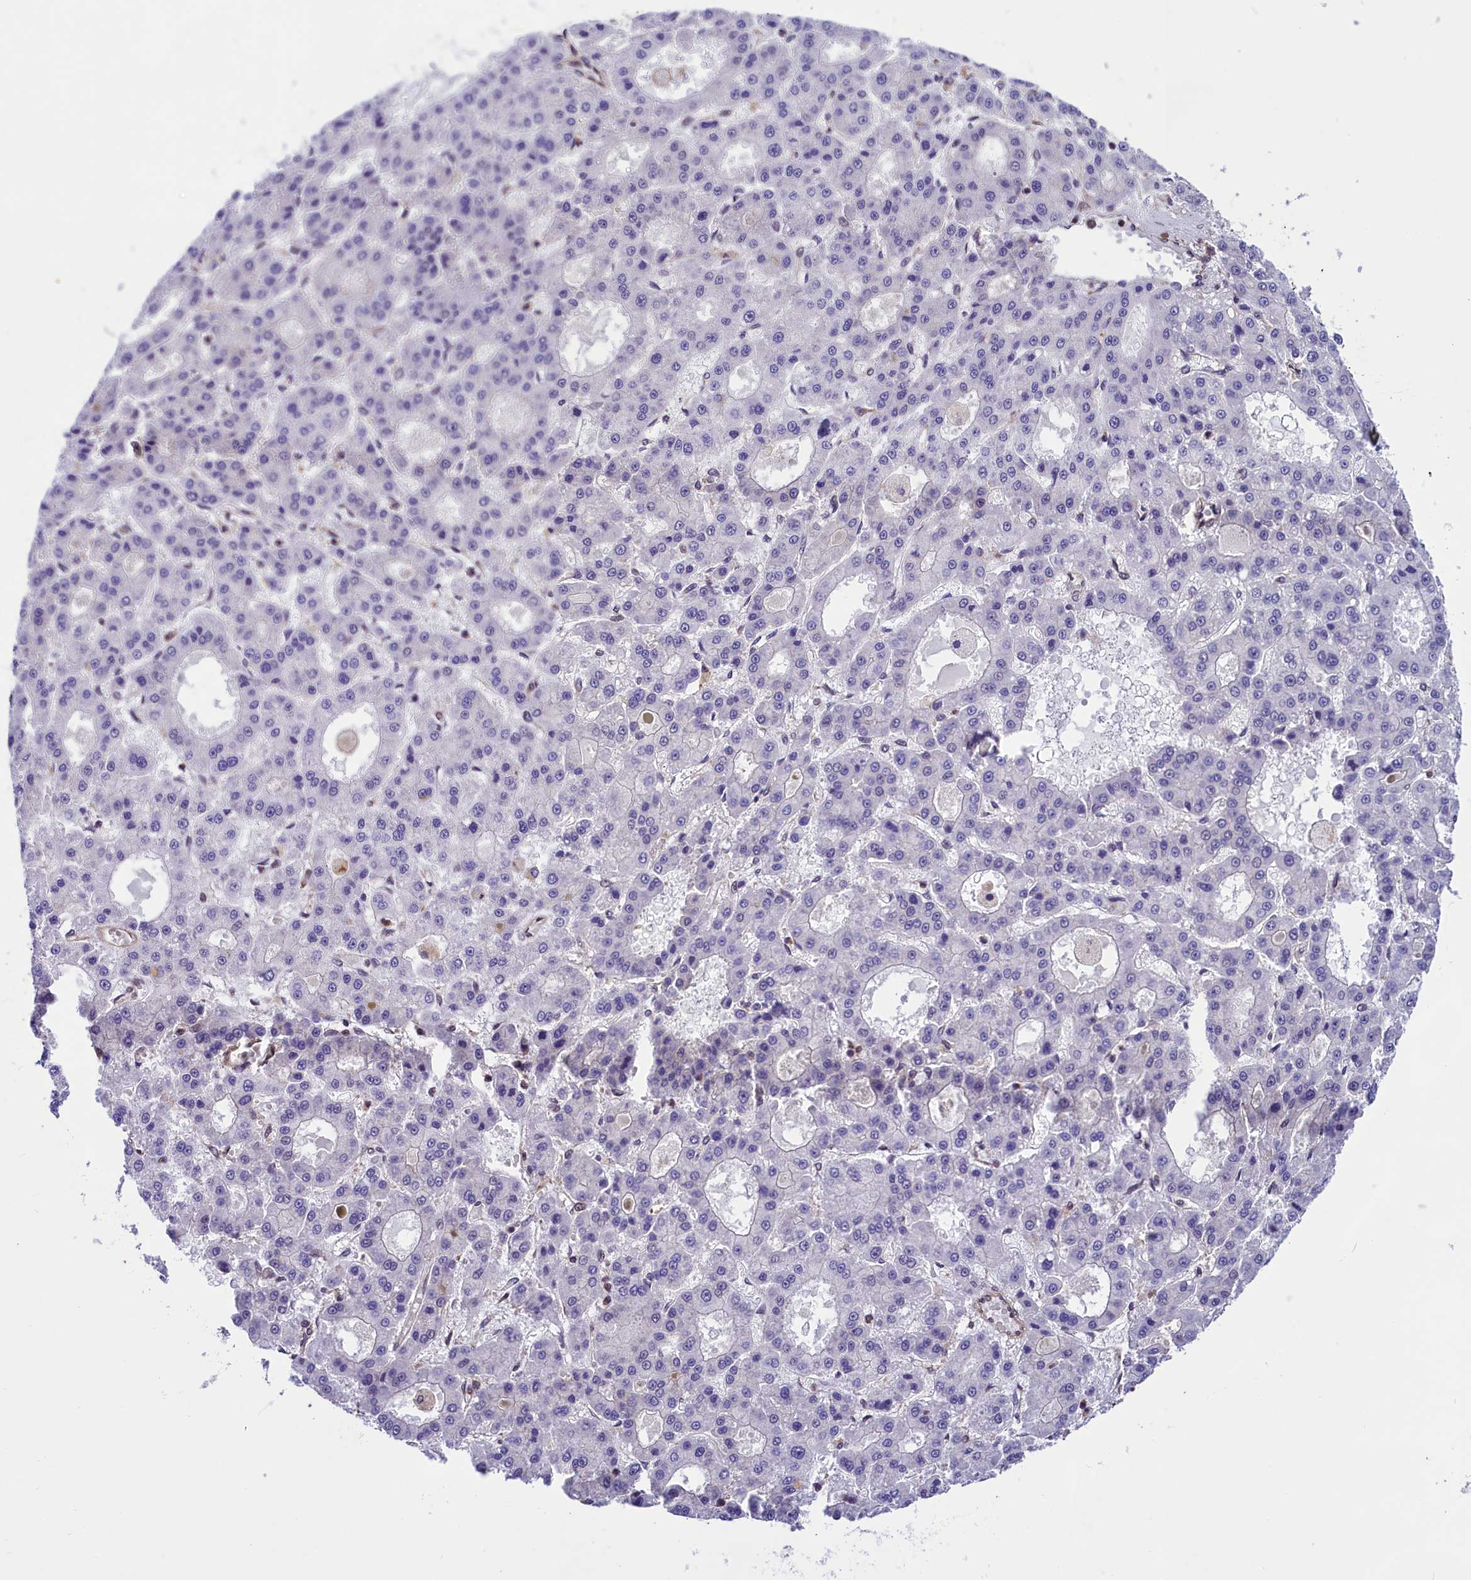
{"staining": {"intensity": "negative", "quantity": "none", "location": "none"}, "tissue": "liver cancer", "cell_type": "Tumor cells", "image_type": "cancer", "snomed": [{"axis": "morphology", "description": "Carcinoma, Hepatocellular, NOS"}, {"axis": "topography", "description": "Liver"}], "caption": "A micrograph of human hepatocellular carcinoma (liver) is negative for staining in tumor cells.", "gene": "ZC3H4", "patient": {"sex": "male", "age": 70}}